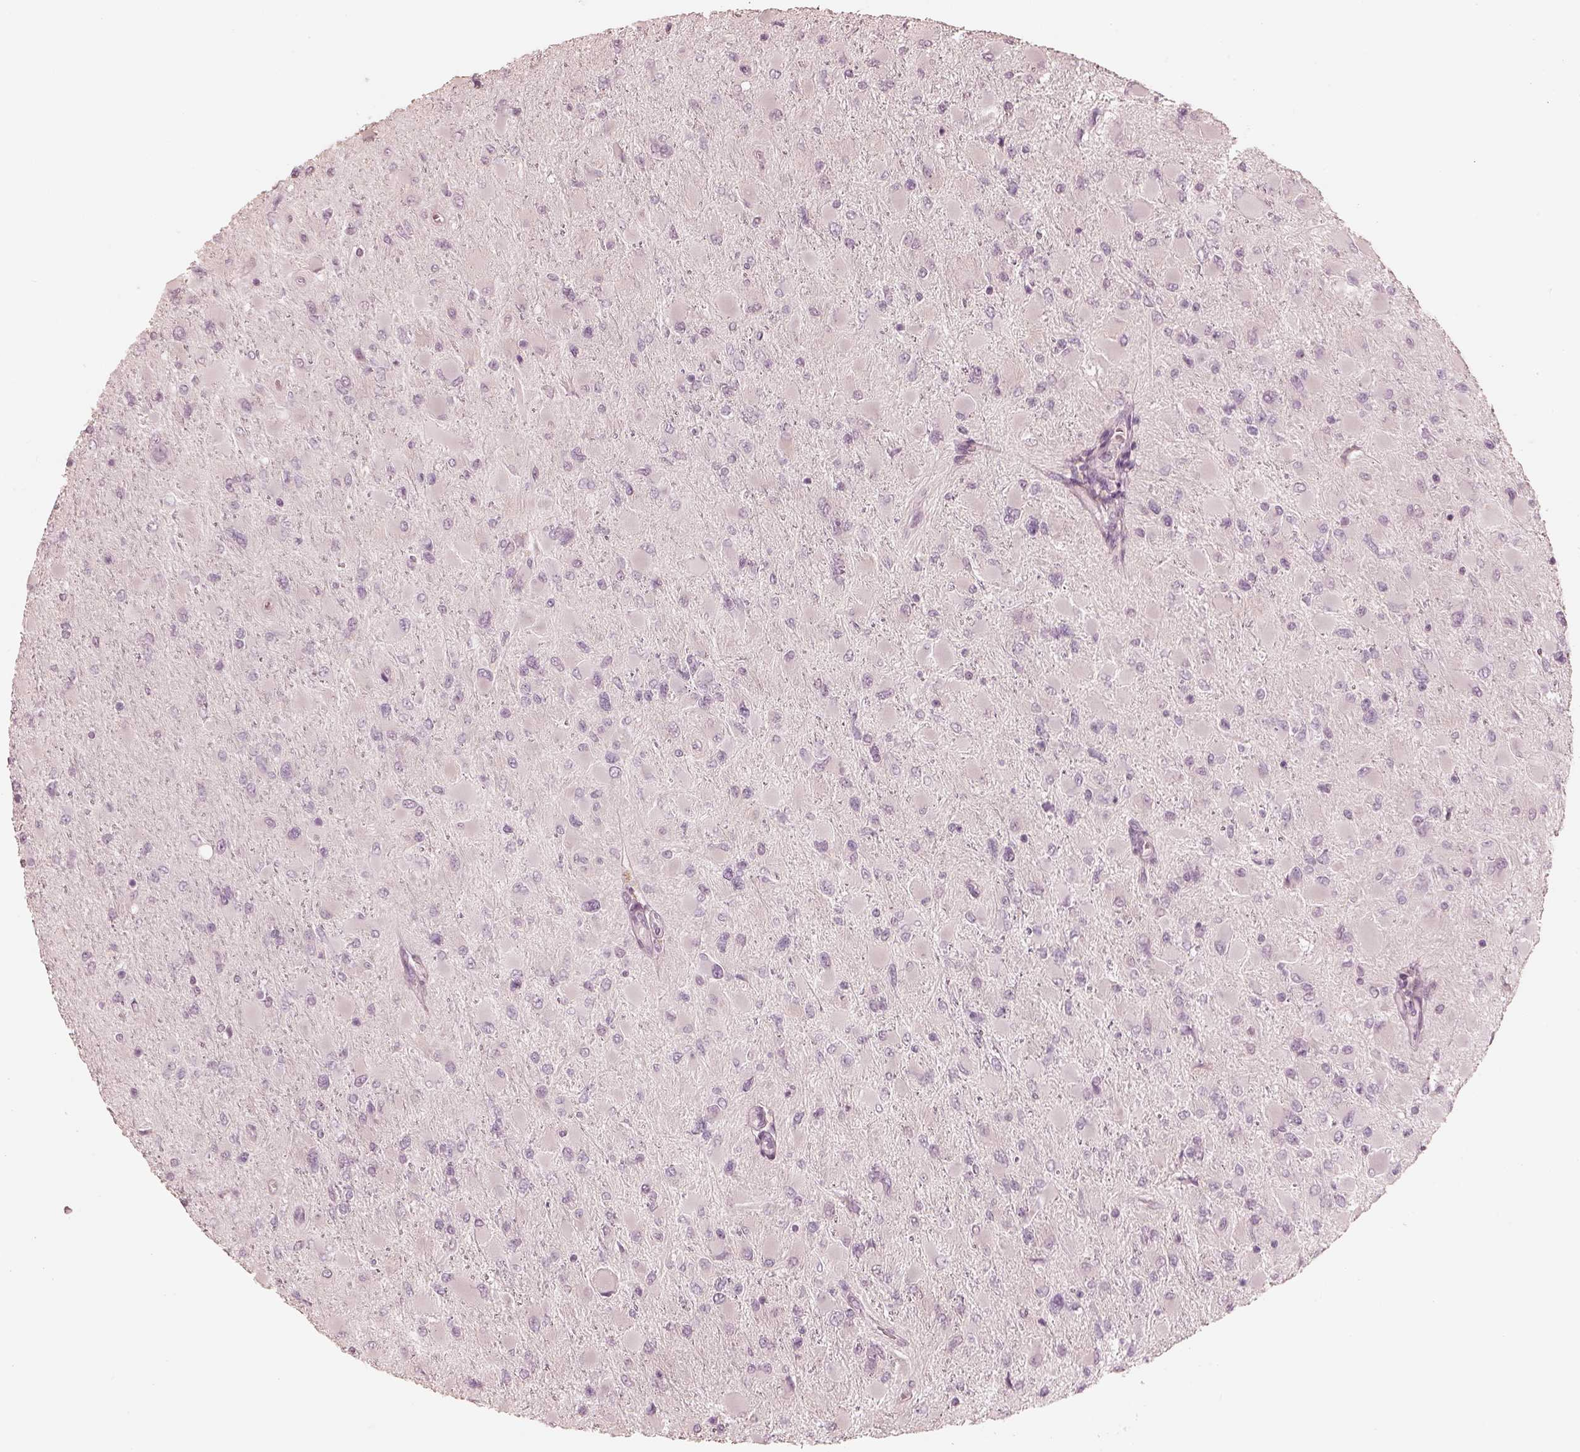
{"staining": {"intensity": "negative", "quantity": "none", "location": "none"}, "tissue": "glioma", "cell_type": "Tumor cells", "image_type": "cancer", "snomed": [{"axis": "morphology", "description": "Glioma, malignant, High grade"}, {"axis": "topography", "description": "Cerebral cortex"}], "caption": "The micrograph displays no significant positivity in tumor cells of malignant high-grade glioma. The staining was performed using DAB to visualize the protein expression in brown, while the nuclei were stained in blue with hematoxylin (Magnification: 20x).", "gene": "CALR3", "patient": {"sex": "female", "age": 36}}